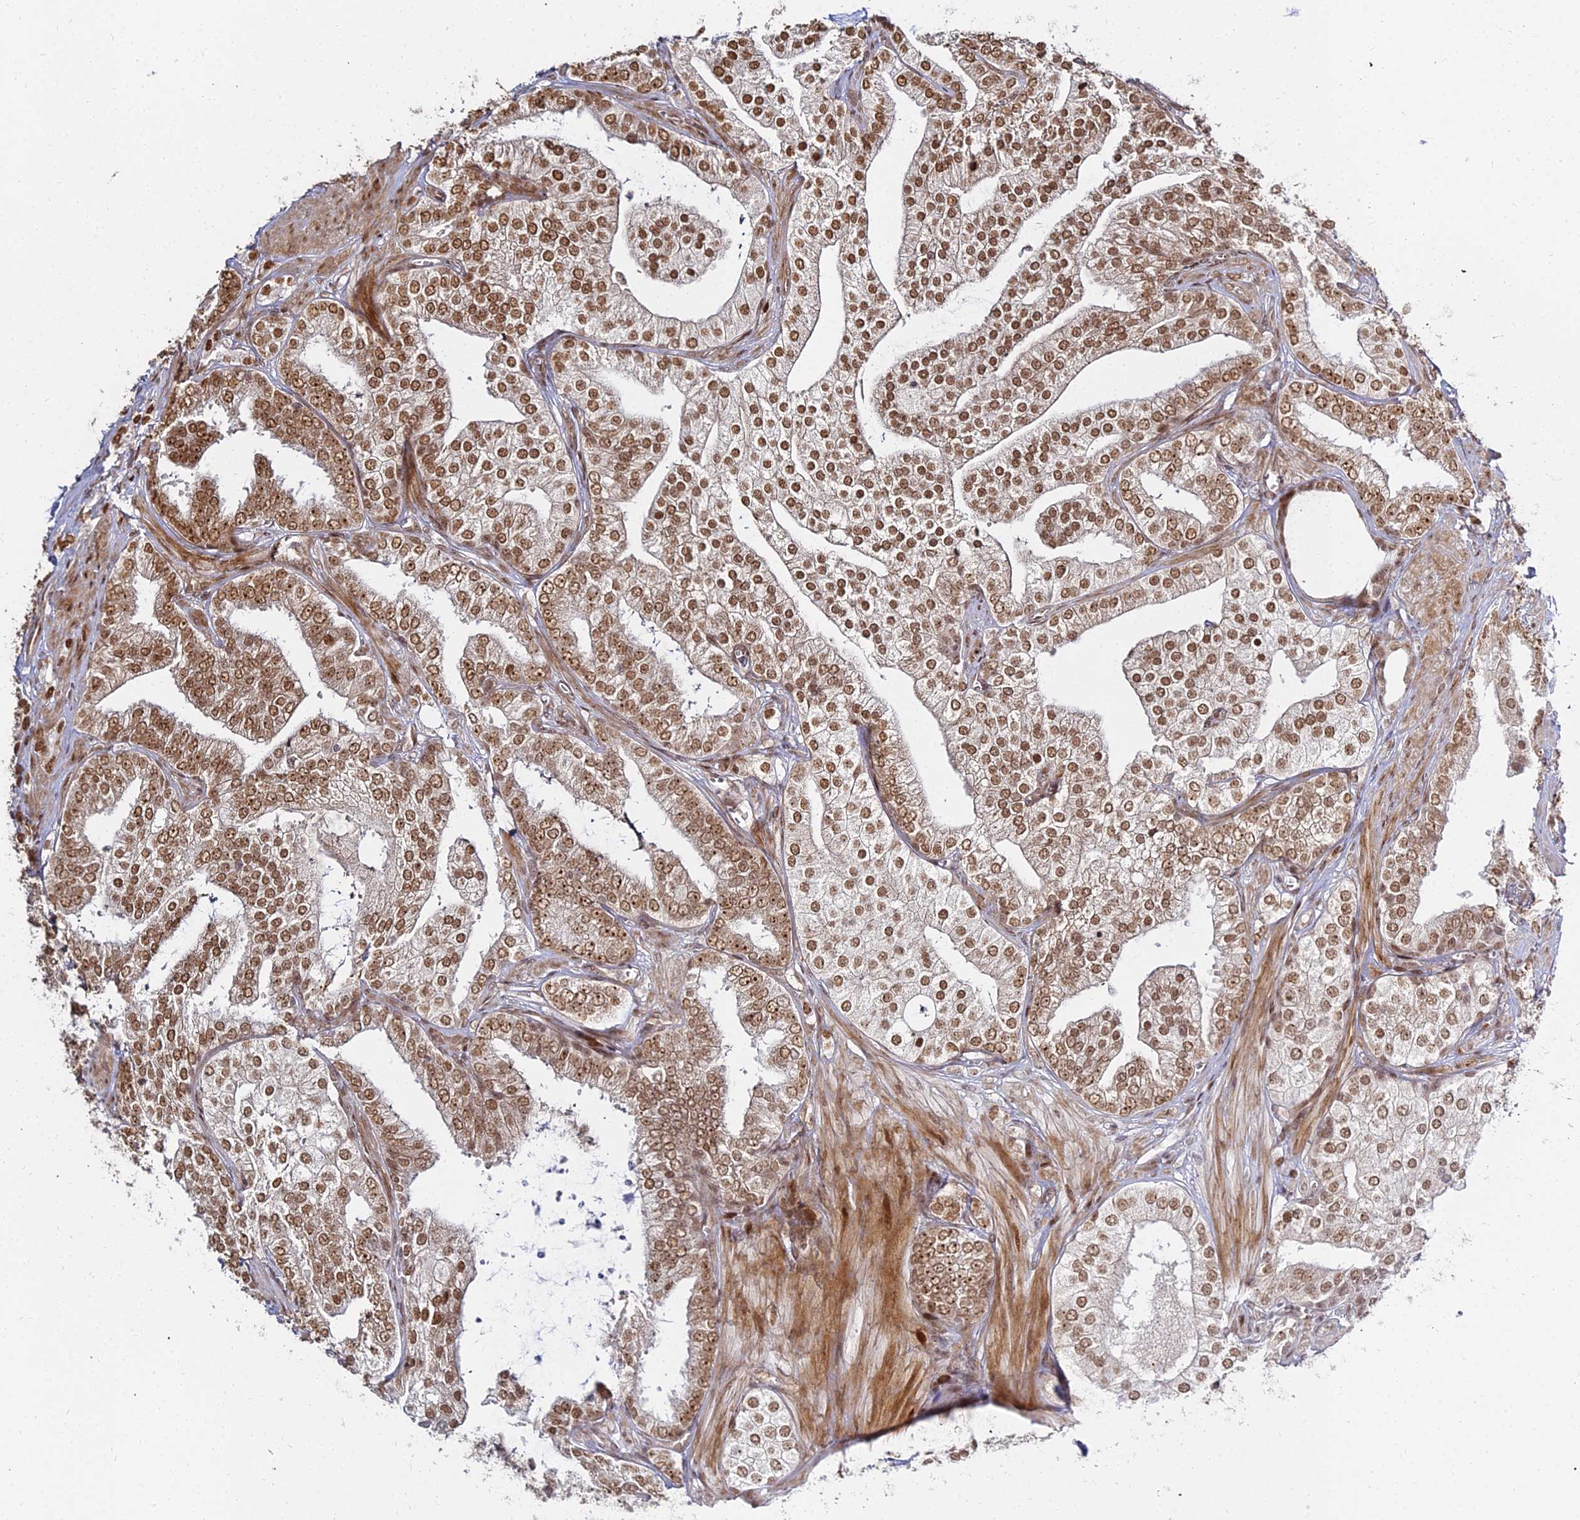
{"staining": {"intensity": "moderate", "quantity": ">75%", "location": "nuclear"}, "tissue": "prostate cancer", "cell_type": "Tumor cells", "image_type": "cancer", "snomed": [{"axis": "morphology", "description": "Adenocarcinoma, High grade"}, {"axis": "topography", "description": "Prostate"}], "caption": "Moderate nuclear positivity is seen in about >75% of tumor cells in adenocarcinoma (high-grade) (prostate).", "gene": "ABCA2", "patient": {"sex": "male", "age": 50}}